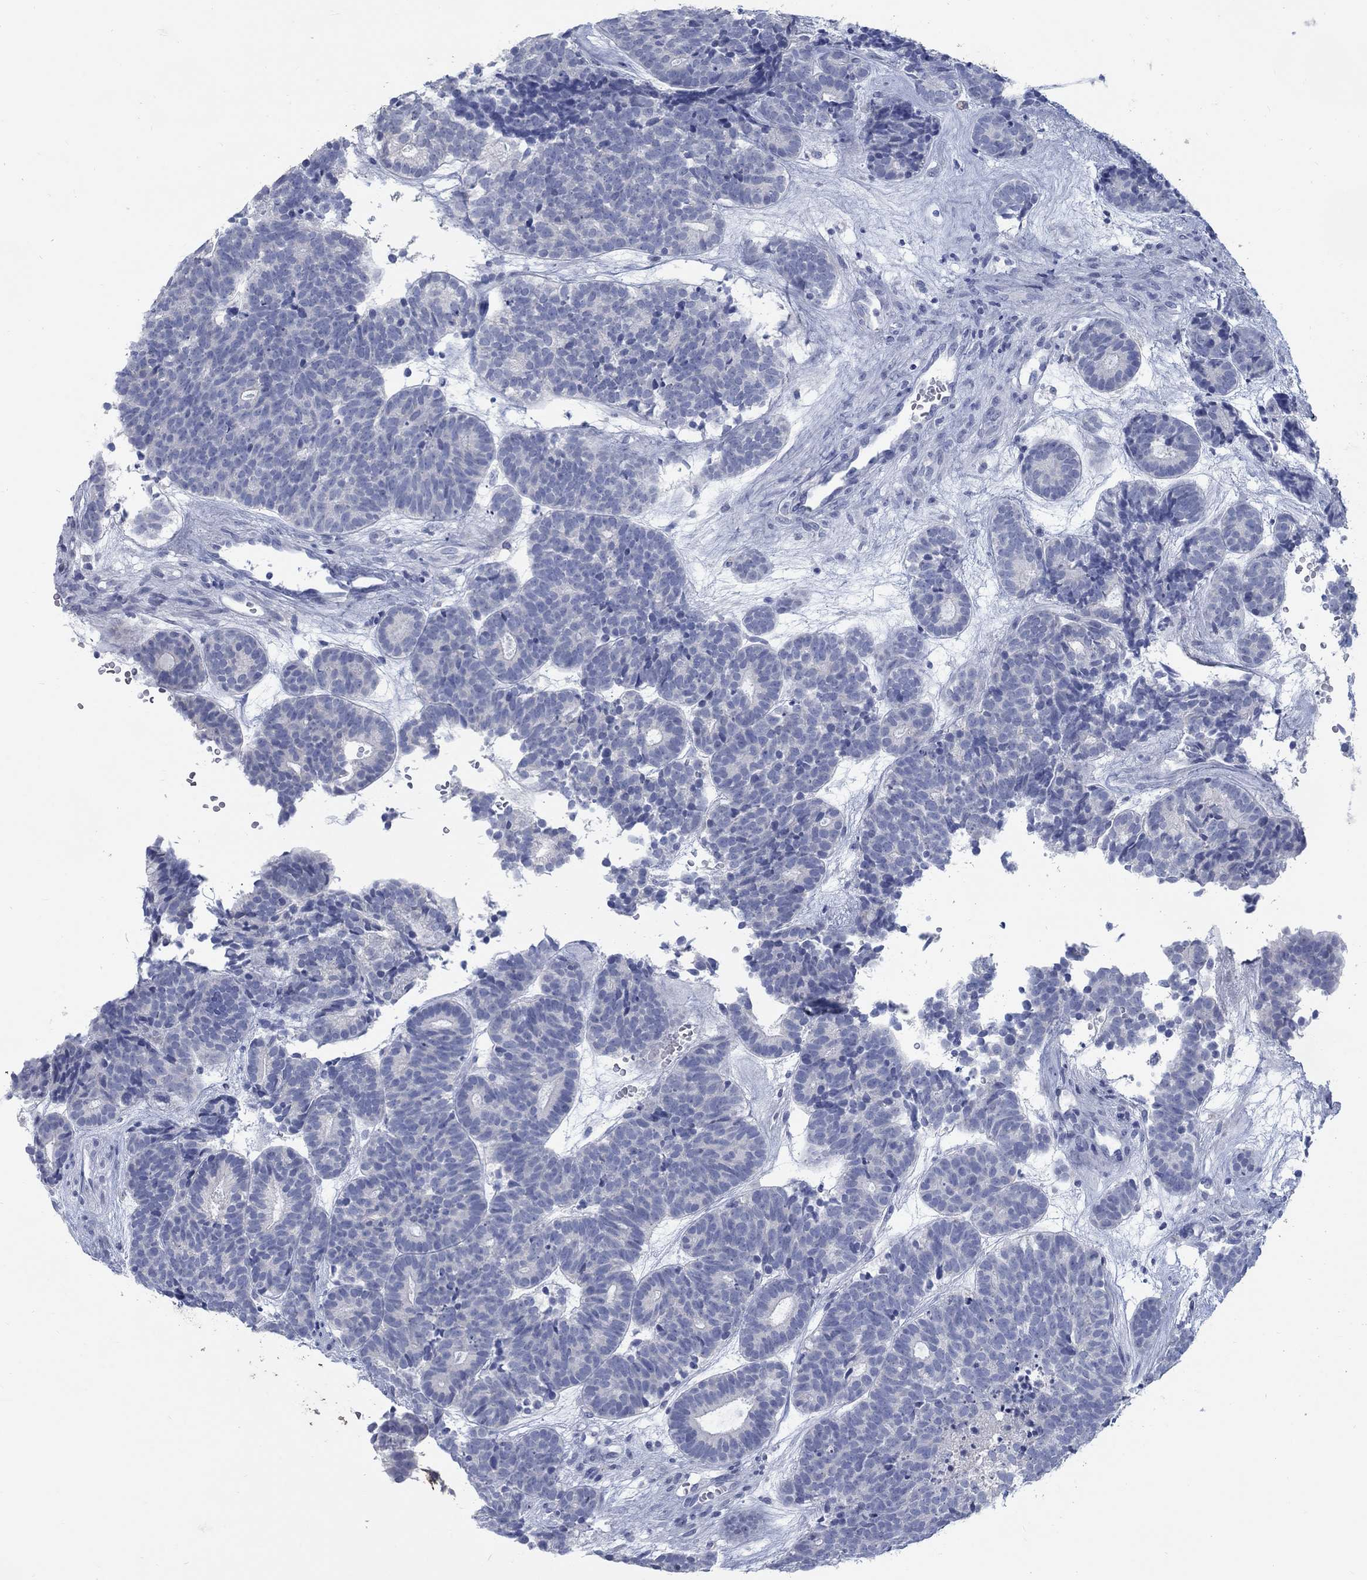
{"staining": {"intensity": "negative", "quantity": "none", "location": "none"}, "tissue": "head and neck cancer", "cell_type": "Tumor cells", "image_type": "cancer", "snomed": [{"axis": "morphology", "description": "Adenocarcinoma, NOS"}, {"axis": "topography", "description": "Head-Neck"}], "caption": "This is an IHC histopathology image of human head and neck cancer. There is no staining in tumor cells.", "gene": "RFTN2", "patient": {"sex": "female", "age": 81}}